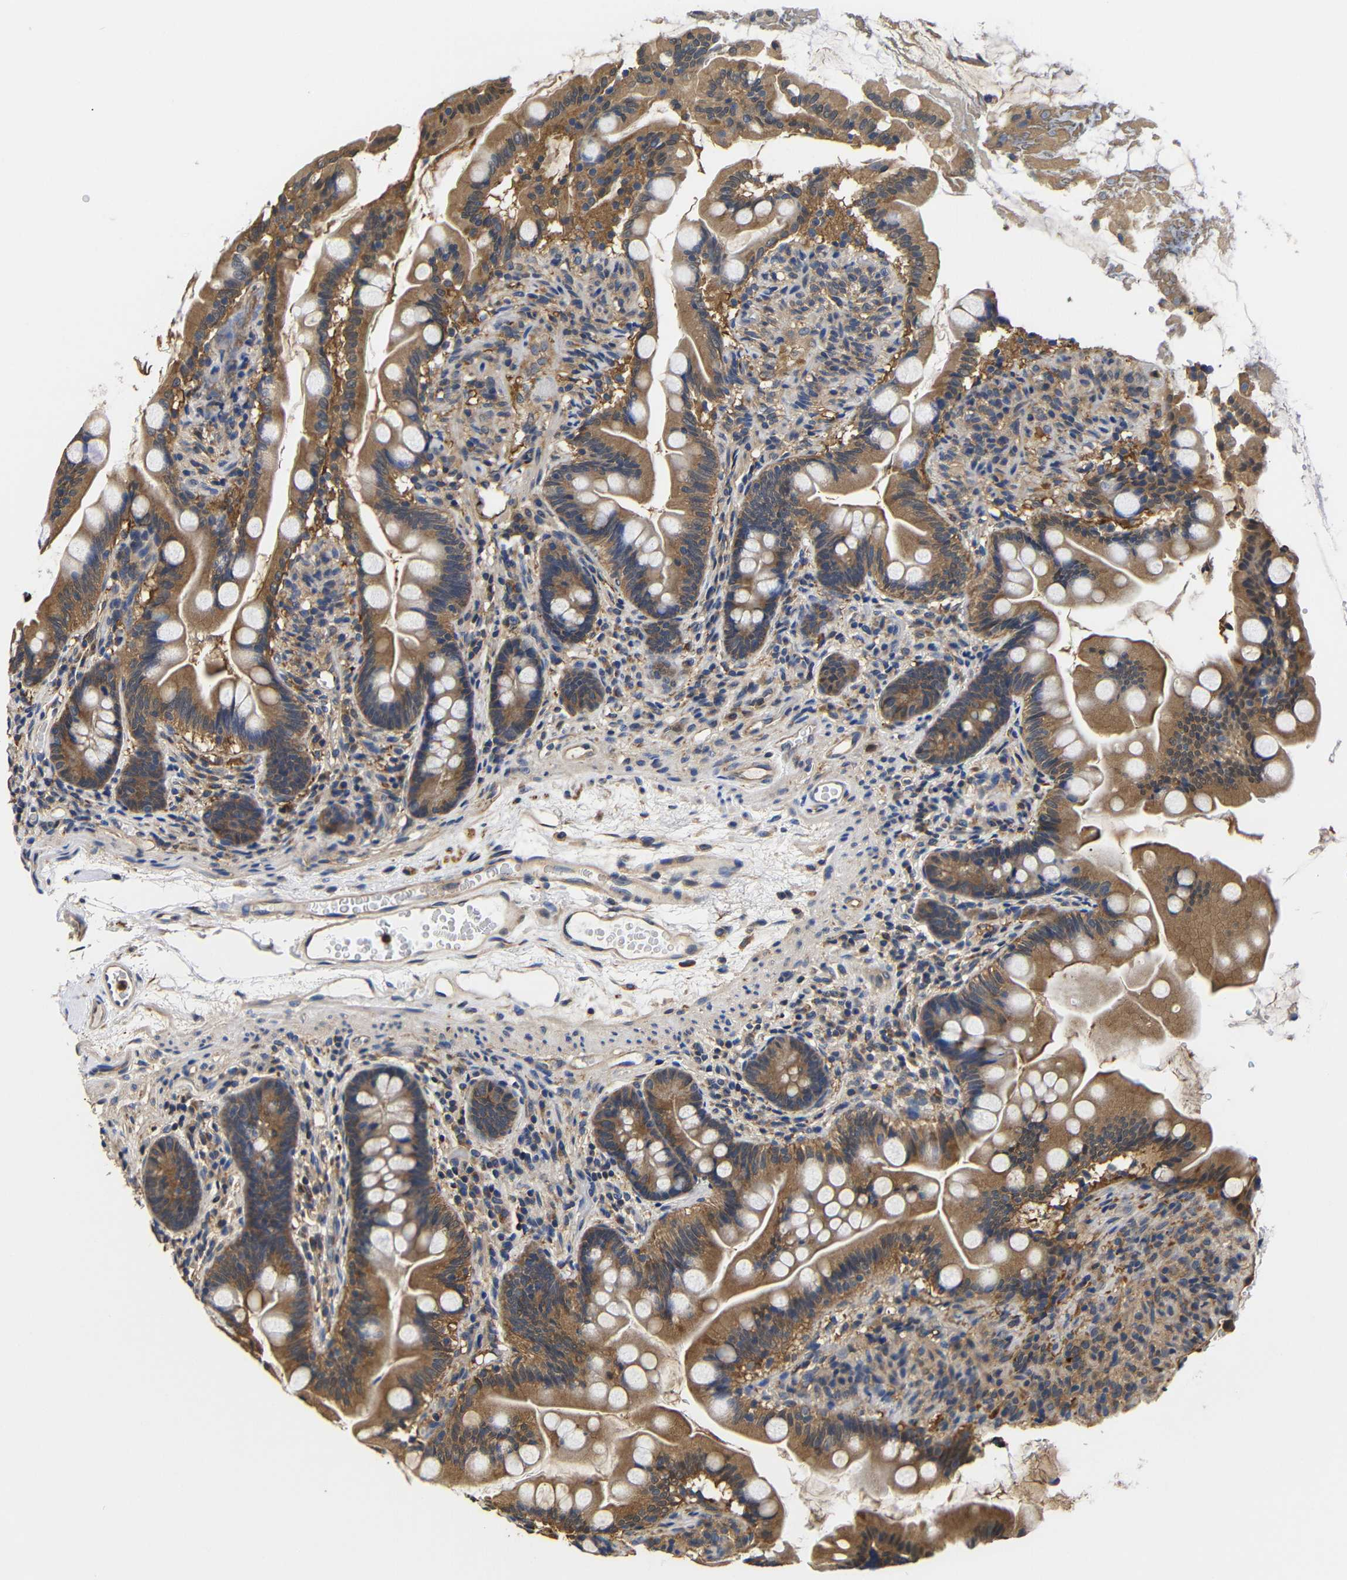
{"staining": {"intensity": "moderate", "quantity": ">75%", "location": "cytoplasmic/membranous"}, "tissue": "small intestine", "cell_type": "Glandular cells", "image_type": "normal", "snomed": [{"axis": "morphology", "description": "Normal tissue, NOS"}, {"axis": "topography", "description": "Small intestine"}], "caption": "A brown stain shows moderate cytoplasmic/membranous positivity of a protein in glandular cells of benign small intestine.", "gene": "LRRCC1", "patient": {"sex": "female", "age": 56}}